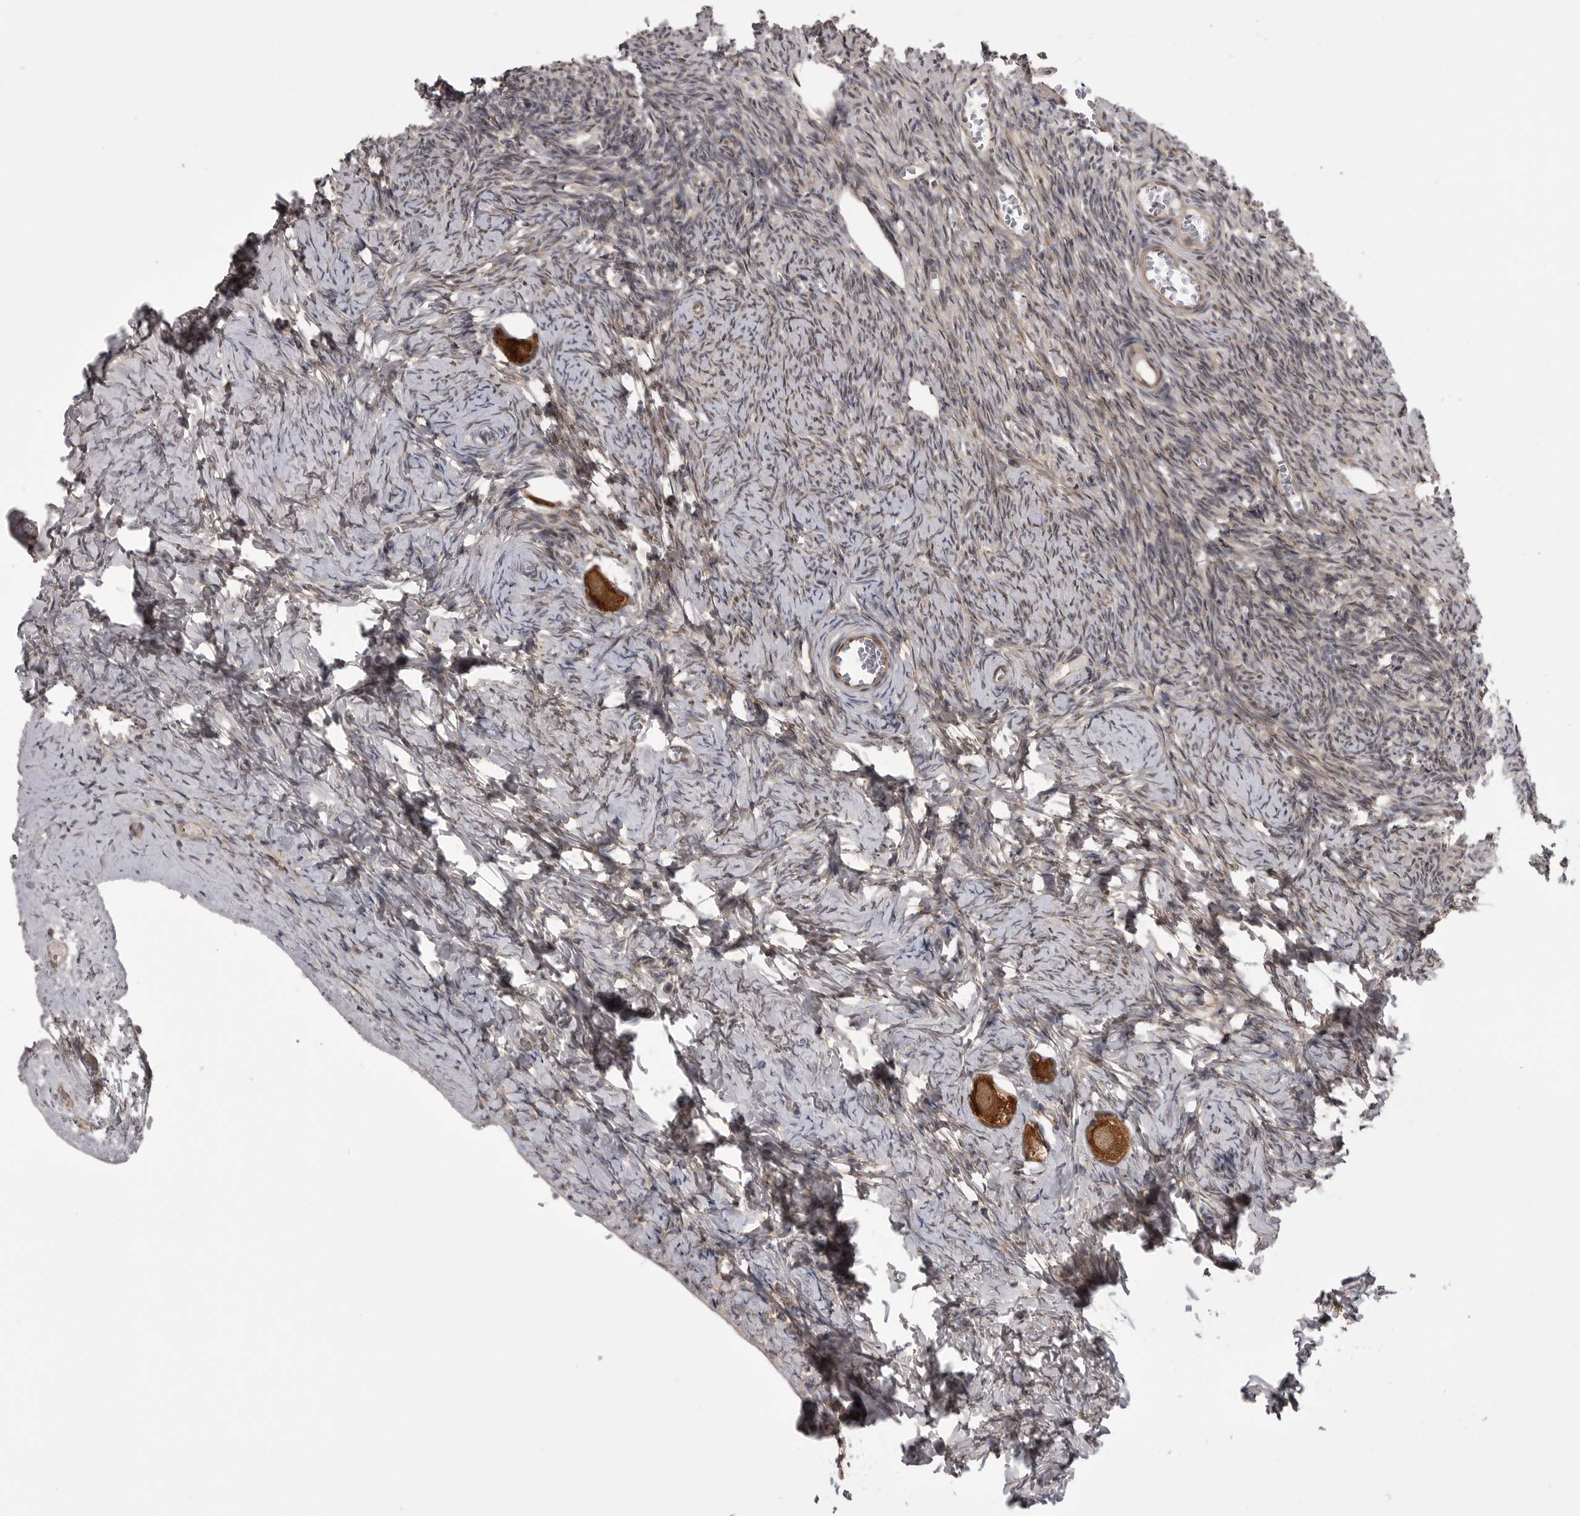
{"staining": {"intensity": "strong", "quantity": ">75%", "location": "cytoplasmic/membranous"}, "tissue": "ovary", "cell_type": "Follicle cells", "image_type": "normal", "snomed": [{"axis": "morphology", "description": "Normal tissue, NOS"}, {"axis": "topography", "description": "Ovary"}], "caption": "Strong cytoplasmic/membranous expression for a protein is present in about >75% of follicle cells of unremarkable ovary using immunohistochemistry.", "gene": "PDCL", "patient": {"sex": "female", "age": 27}}